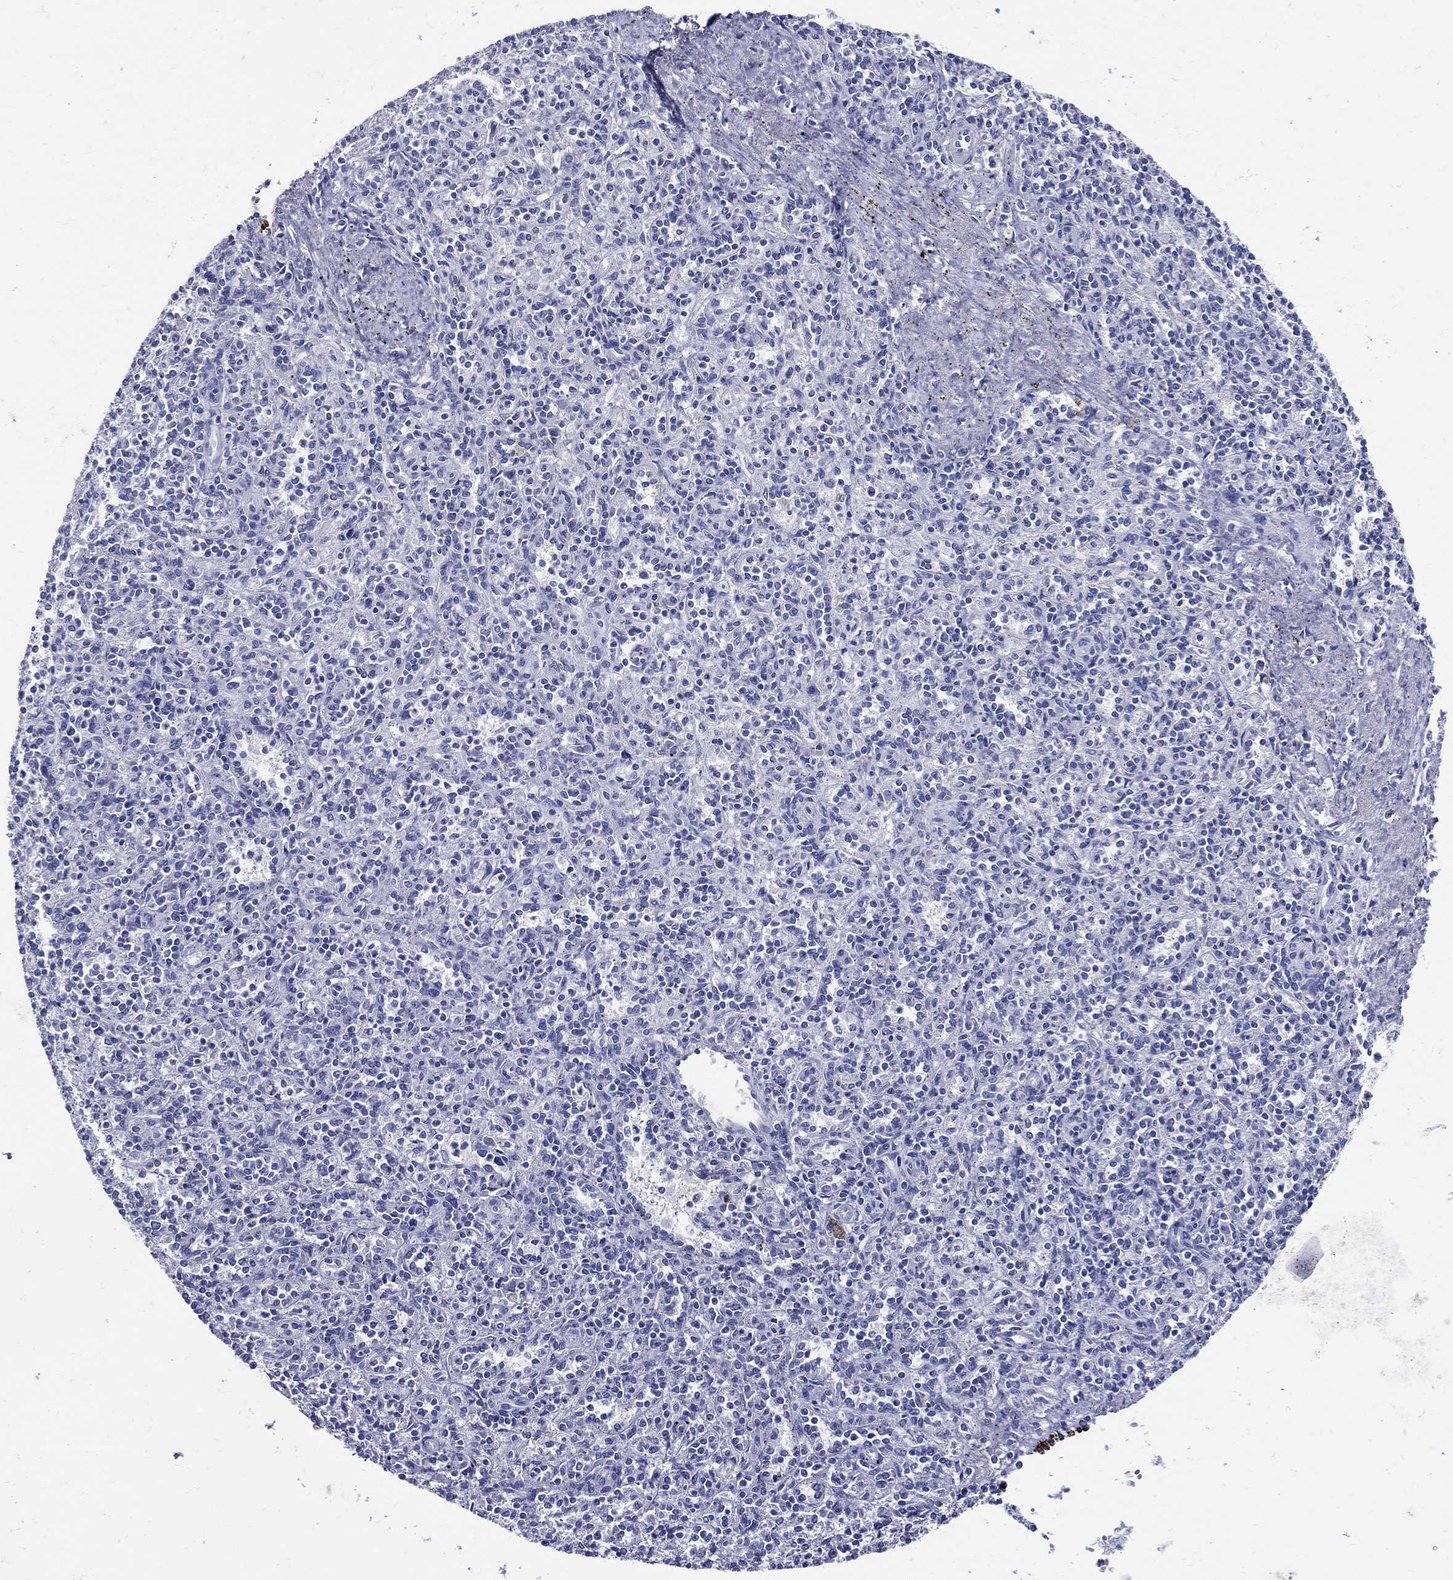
{"staining": {"intensity": "negative", "quantity": "none", "location": "none"}, "tissue": "spleen", "cell_type": "Cells in red pulp", "image_type": "normal", "snomed": [{"axis": "morphology", "description": "Normal tissue, NOS"}, {"axis": "topography", "description": "Spleen"}], "caption": "High power microscopy histopathology image of an immunohistochemistry (IHC) micrograph of unremarkable spleen, revealing no significant staining in cells in red pulp.", "gene": "ACE2", "patient": {"sex": "male", "age": 69}}